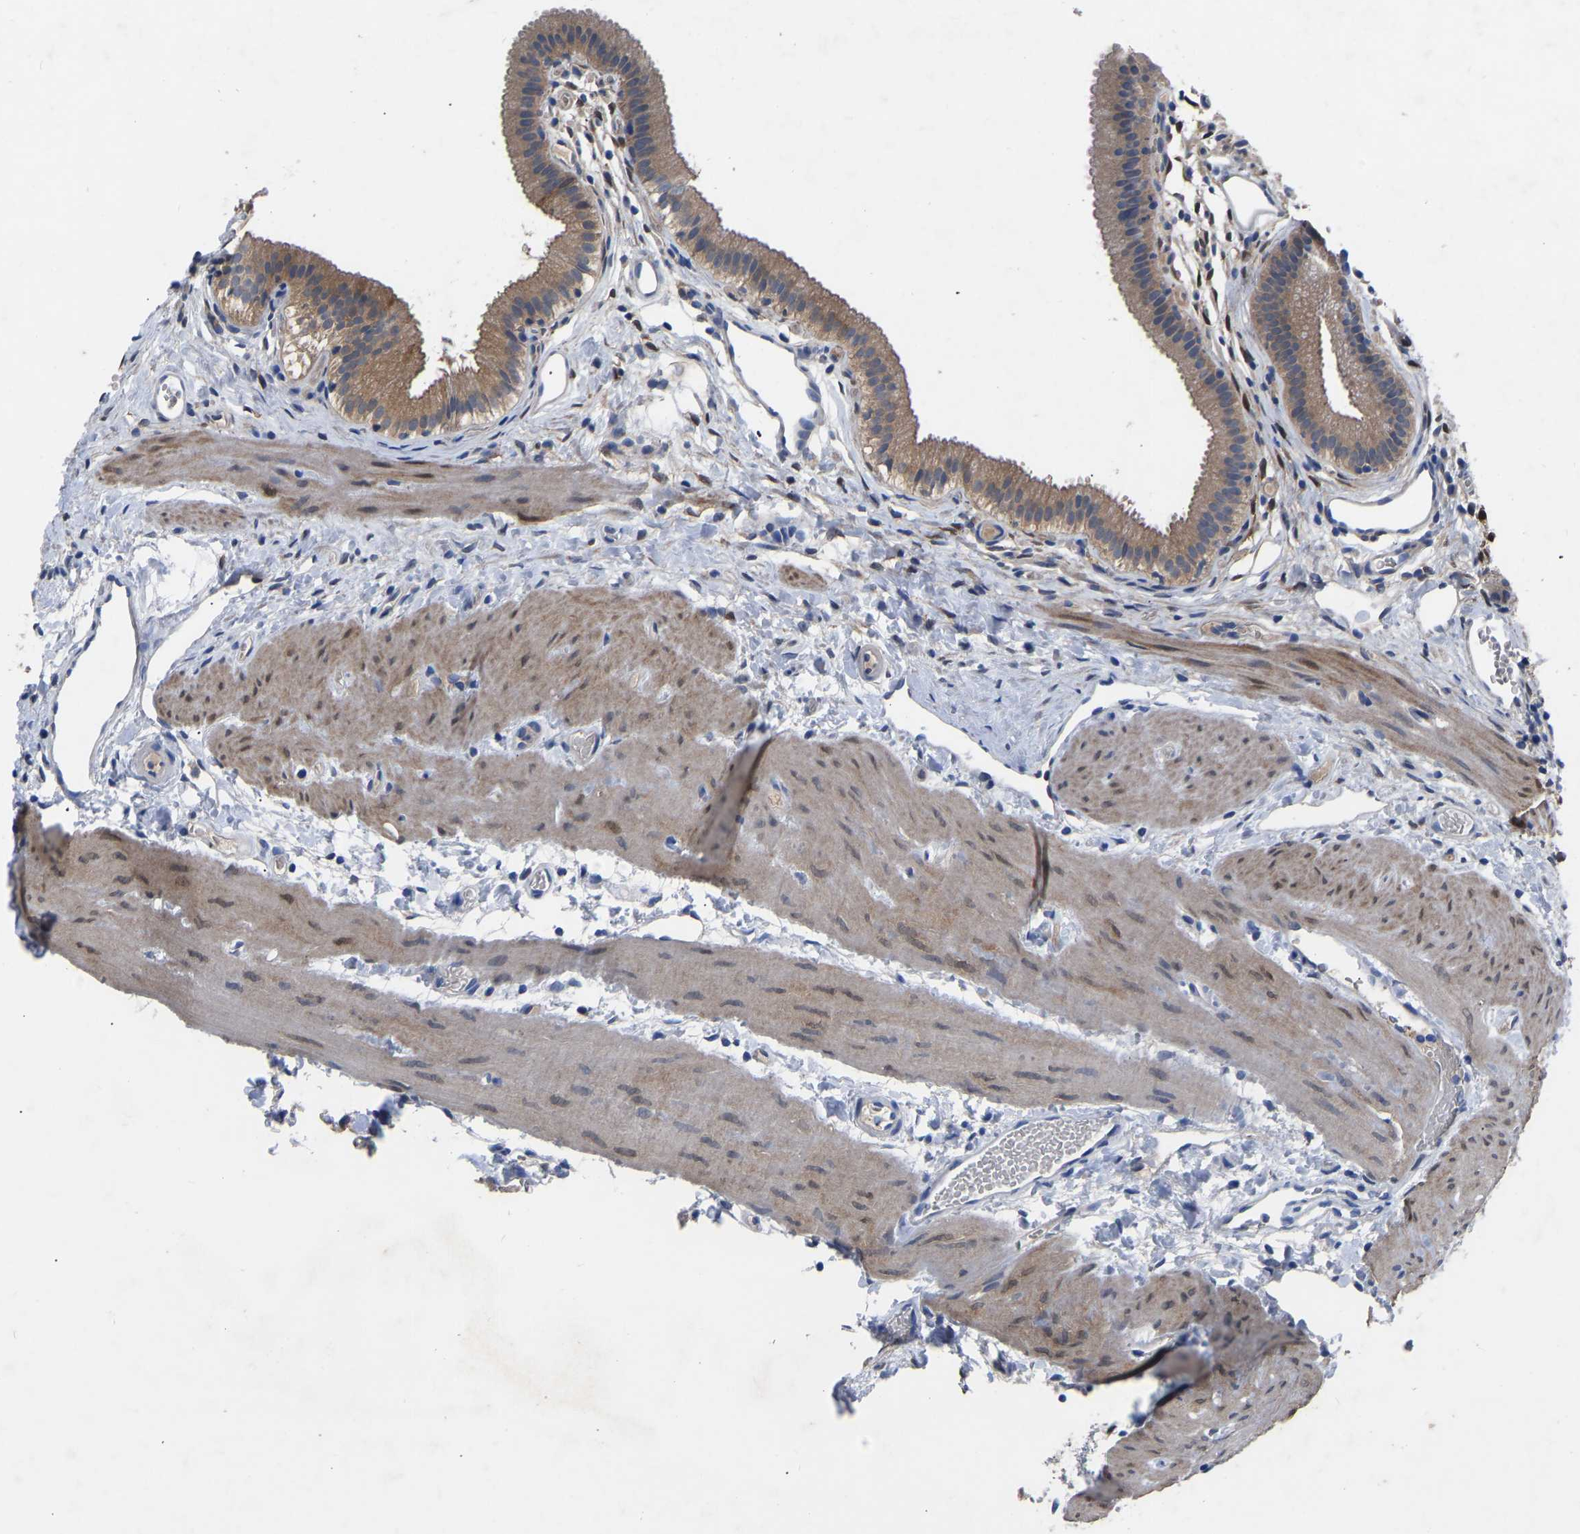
{"staining": {"intensity": "moderate", "quantity": ">75%", "location": "cytoplasmic/membranous"}, "tissue": "gallbladder", "cell_type": "Glandular cells", "image_type": "normal", "snomed": [{"axis": "morphology", "description": "Normal tissue, NOS"}, {"axis": "topography", "description": "Gallbladder"}], "caption": "Unremarkable gallbladder reveals moderate cytoplasmic/membranous staining in approximately >75% of glandular cells, visualized by immunohistochemistry. (DAB IHC with brightfield microscopy, high magnification).", "gene": "RBP1", "patient": {"sex": "female", "age": 26}}